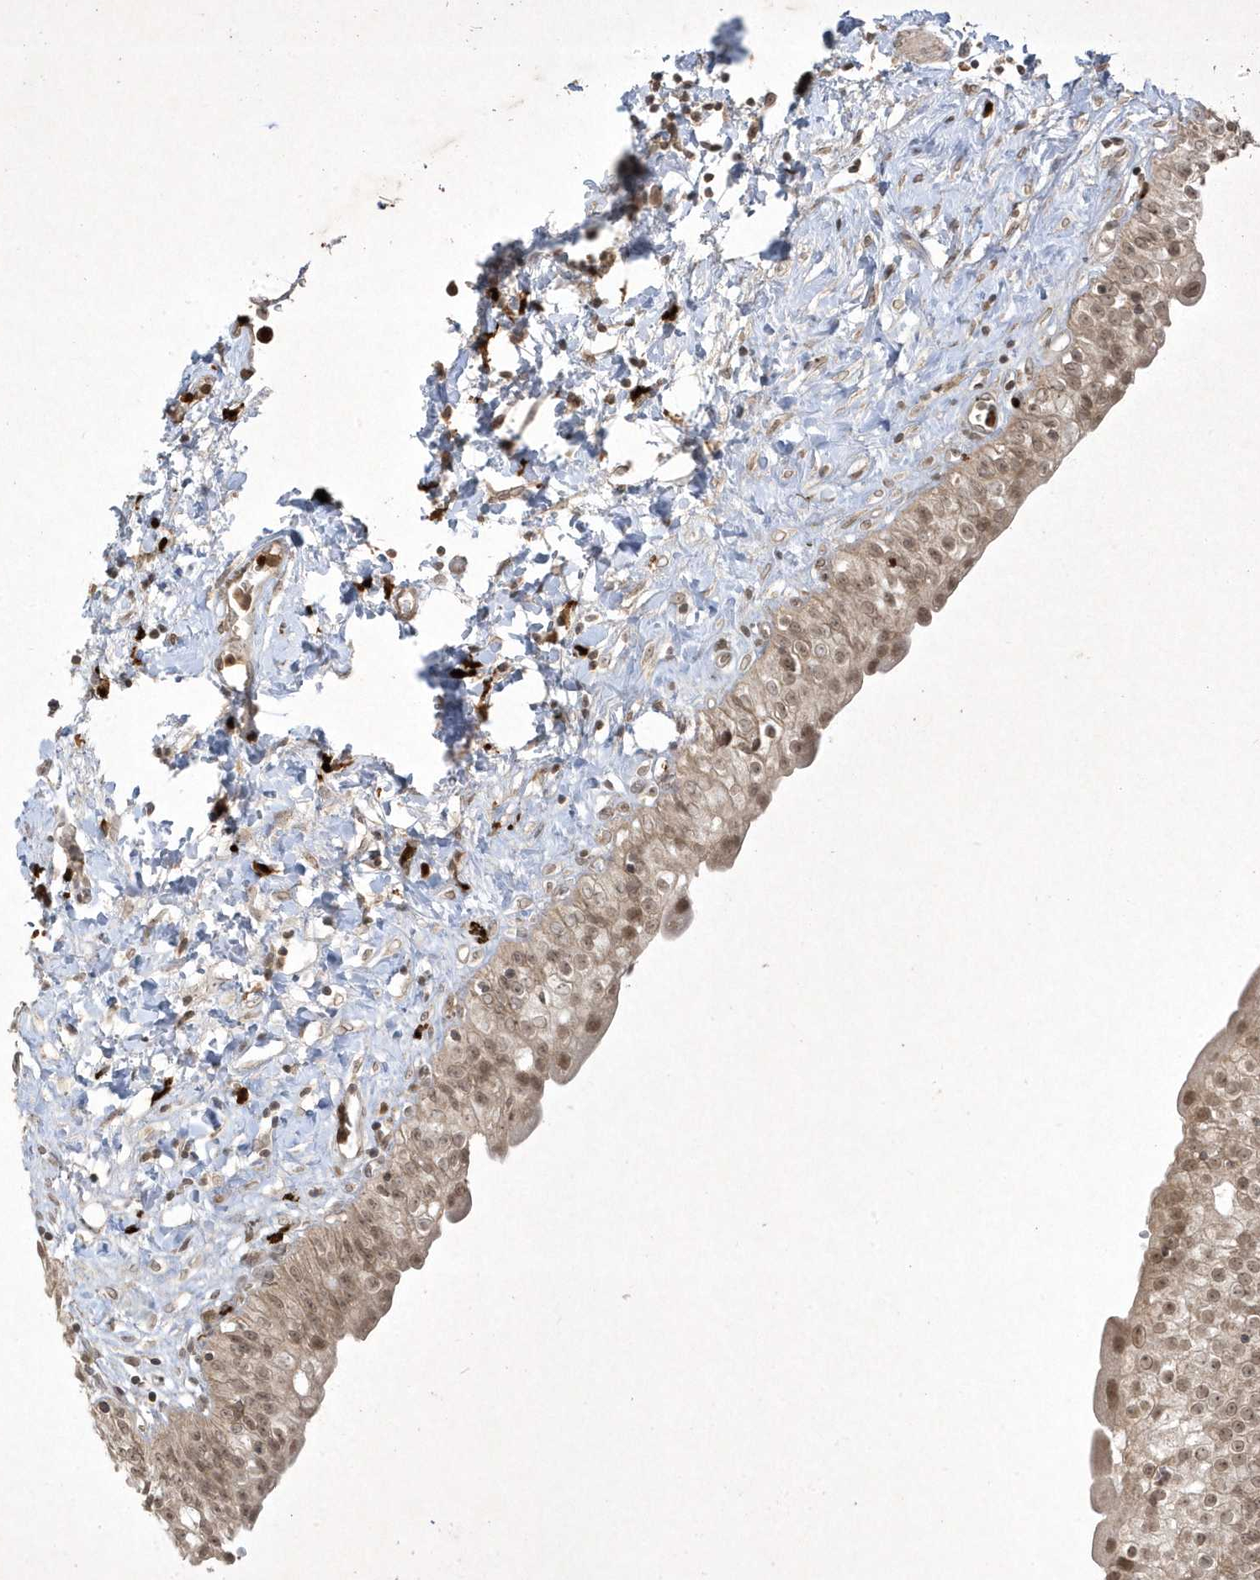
{"staining": {"intensity": "weak", "quantity": ">75%", "location": "cytoplasmic/membranous,nuclear"}, "tissue": "urinary bladder", "cell_type": "Urothelial cells", "image_type": "normal", "snomed": [{"axis": "morphology", "description": "Normal tissue, NOS"}, {"axis": "topography", "description": "Urinary bladder"}], "caption": "The micrograph exhibits staining of benign urinary bladder, revealing weak cytoplasmic/membranous,nuclear protein expression (brown color) within urothelial cells.", "gene": "ZNF213", "patient": {"sex": "male", "age": 51}}